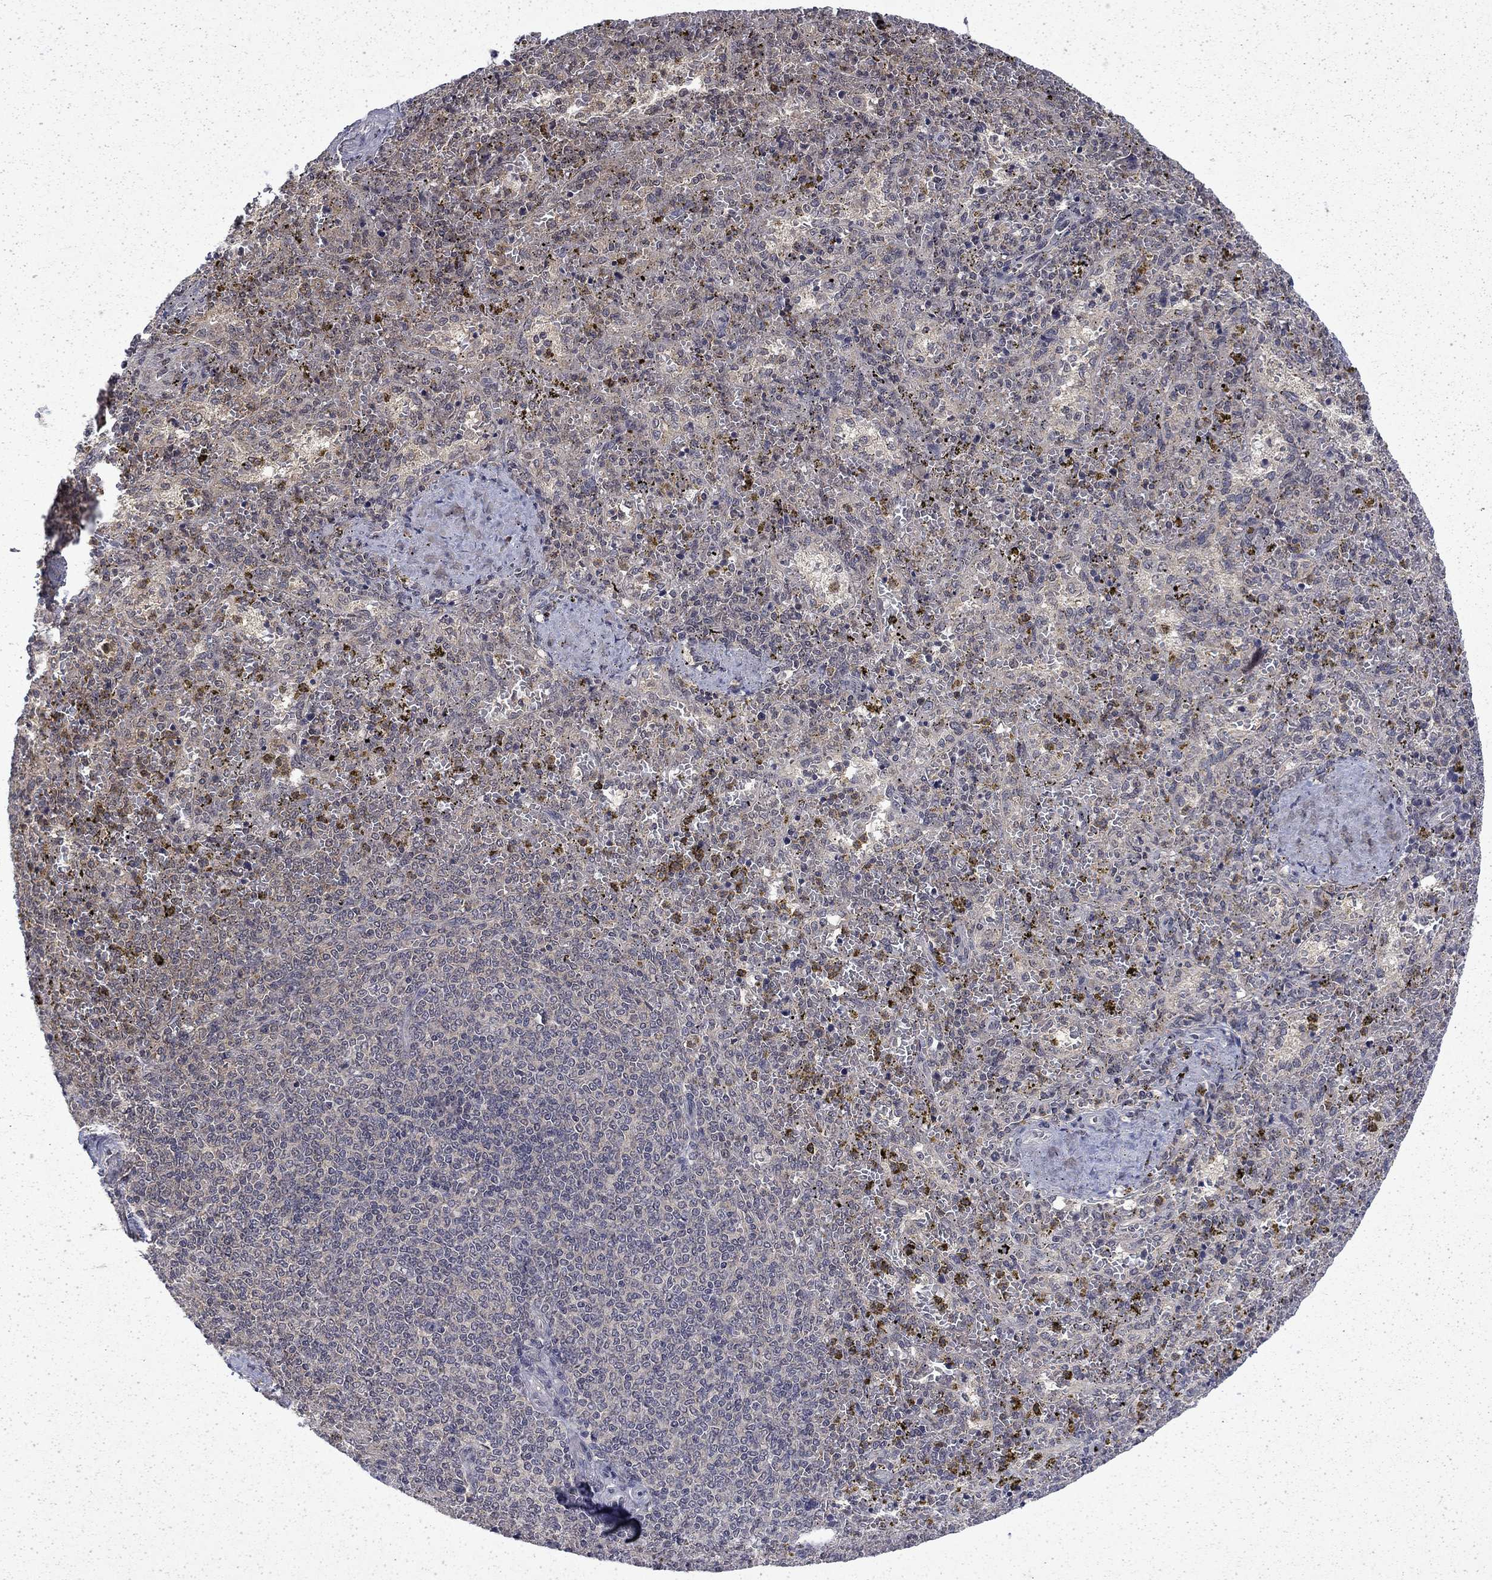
{"staining": {"intensity": "negative", "quantity": "none", "location": "none"}, "tissue": "spleen", "cell_type": "Cells in red pulp", "image_type": "normal", "snomed": [{"axis": "morphology", "description": "Normal tissue, NOS"}, {"axis": "topography", "description": "Spleen"}], "caption": "An IHC micrograph of unremarkable spleen is shown. There is no staining in cells in red pulp of spleen.", "gene": "CHAT", "patient": {"sex": "female", "age": 50}}